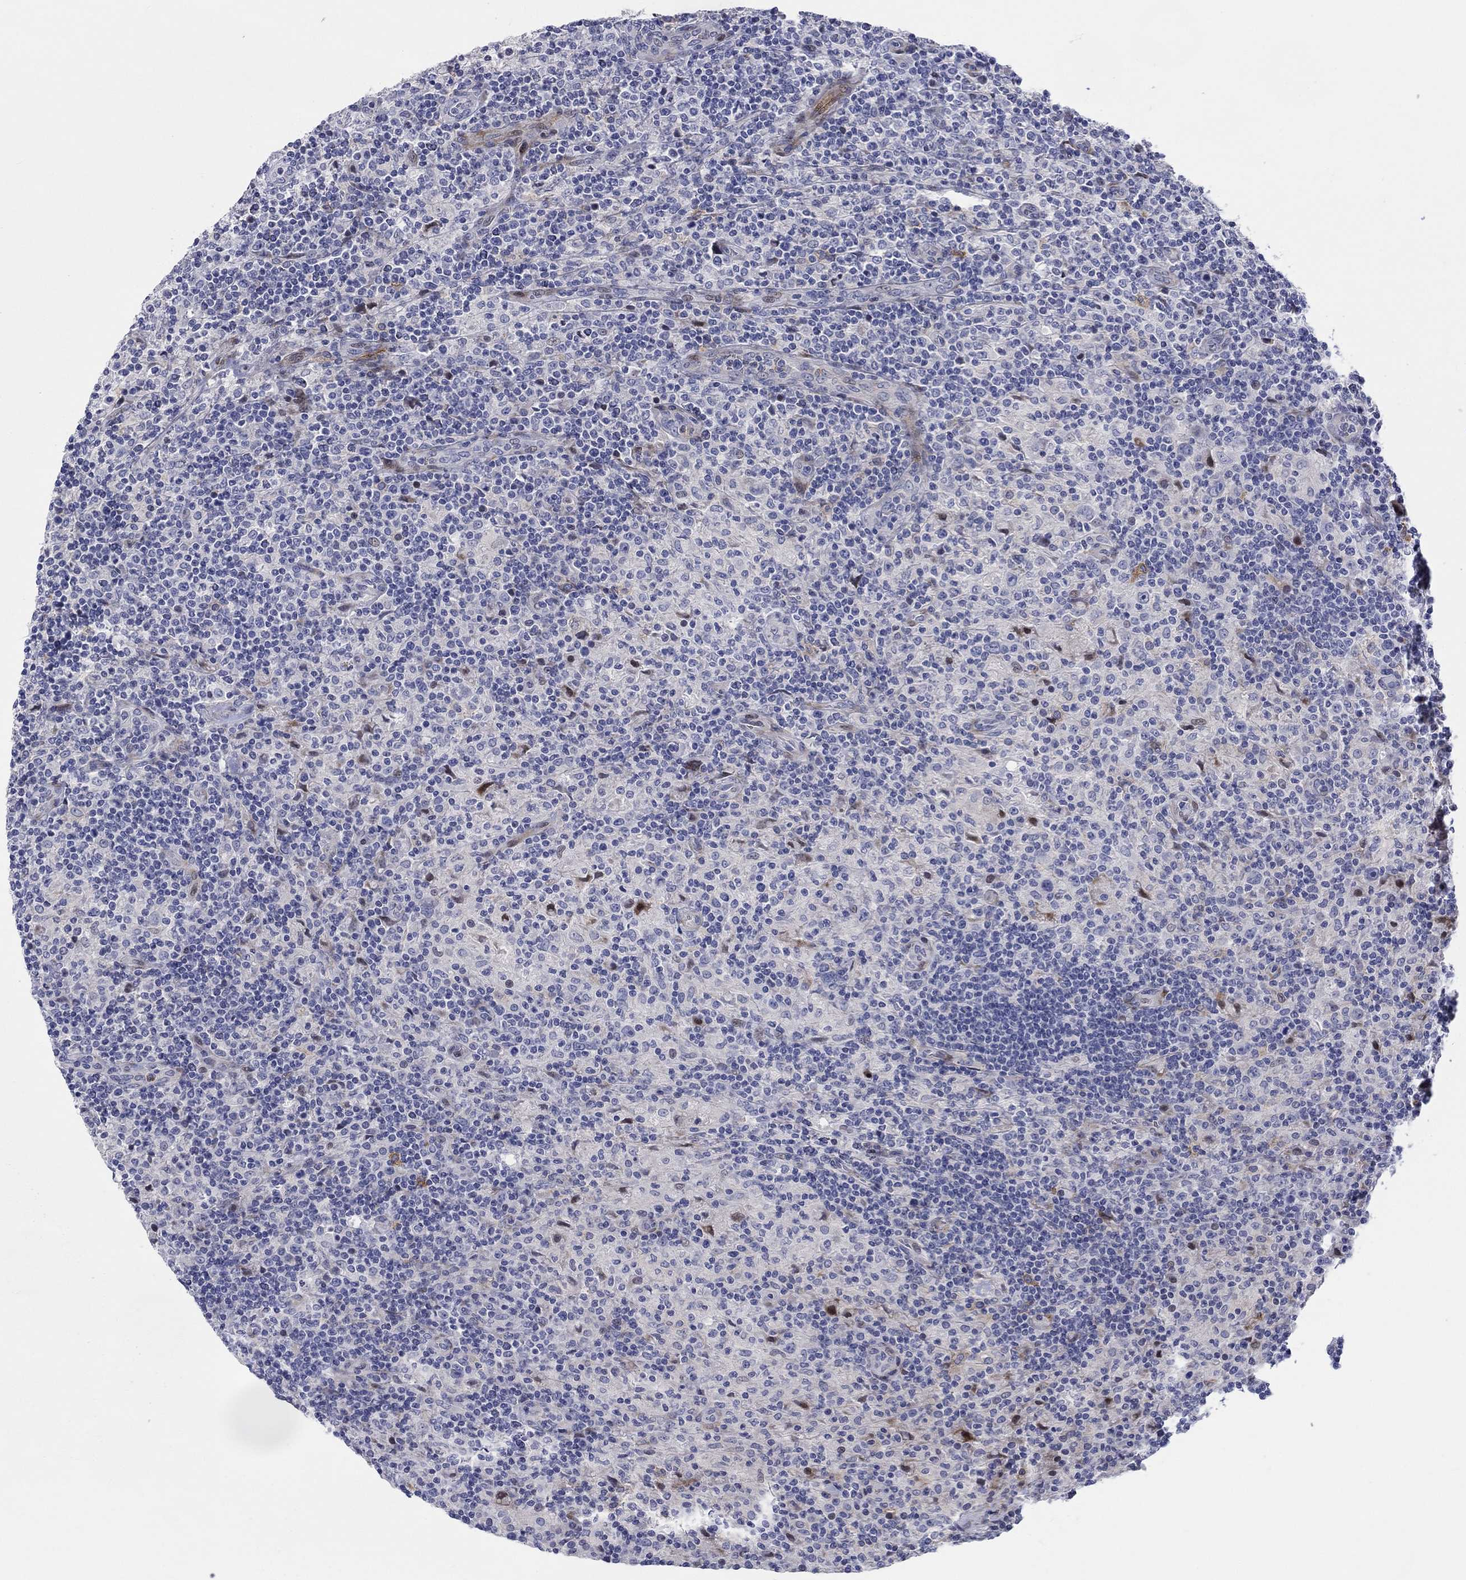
{"staining": {"intensity": "negative", "quantity": "none", "location": "none"}, "tissue": "lymphoma", "cell_type": "Tumor cells", "image_type": "cancer", "snomed": [{"axis": "morphology", "description": "Hodgkin's disease, NOS"}, {"axis": "topography", "description": "Lymph node"}], "caption": "Lymphoma was stained to show a protein in brown. There is no significant staining in tumor cells. (DAB (3,3'-diaminobenzidine) immunohistochemistry visualized using brightfield microscopy, high magnification).", "gene": "ARHGAP36", "patient": {"sex": "male", "age": 70}}